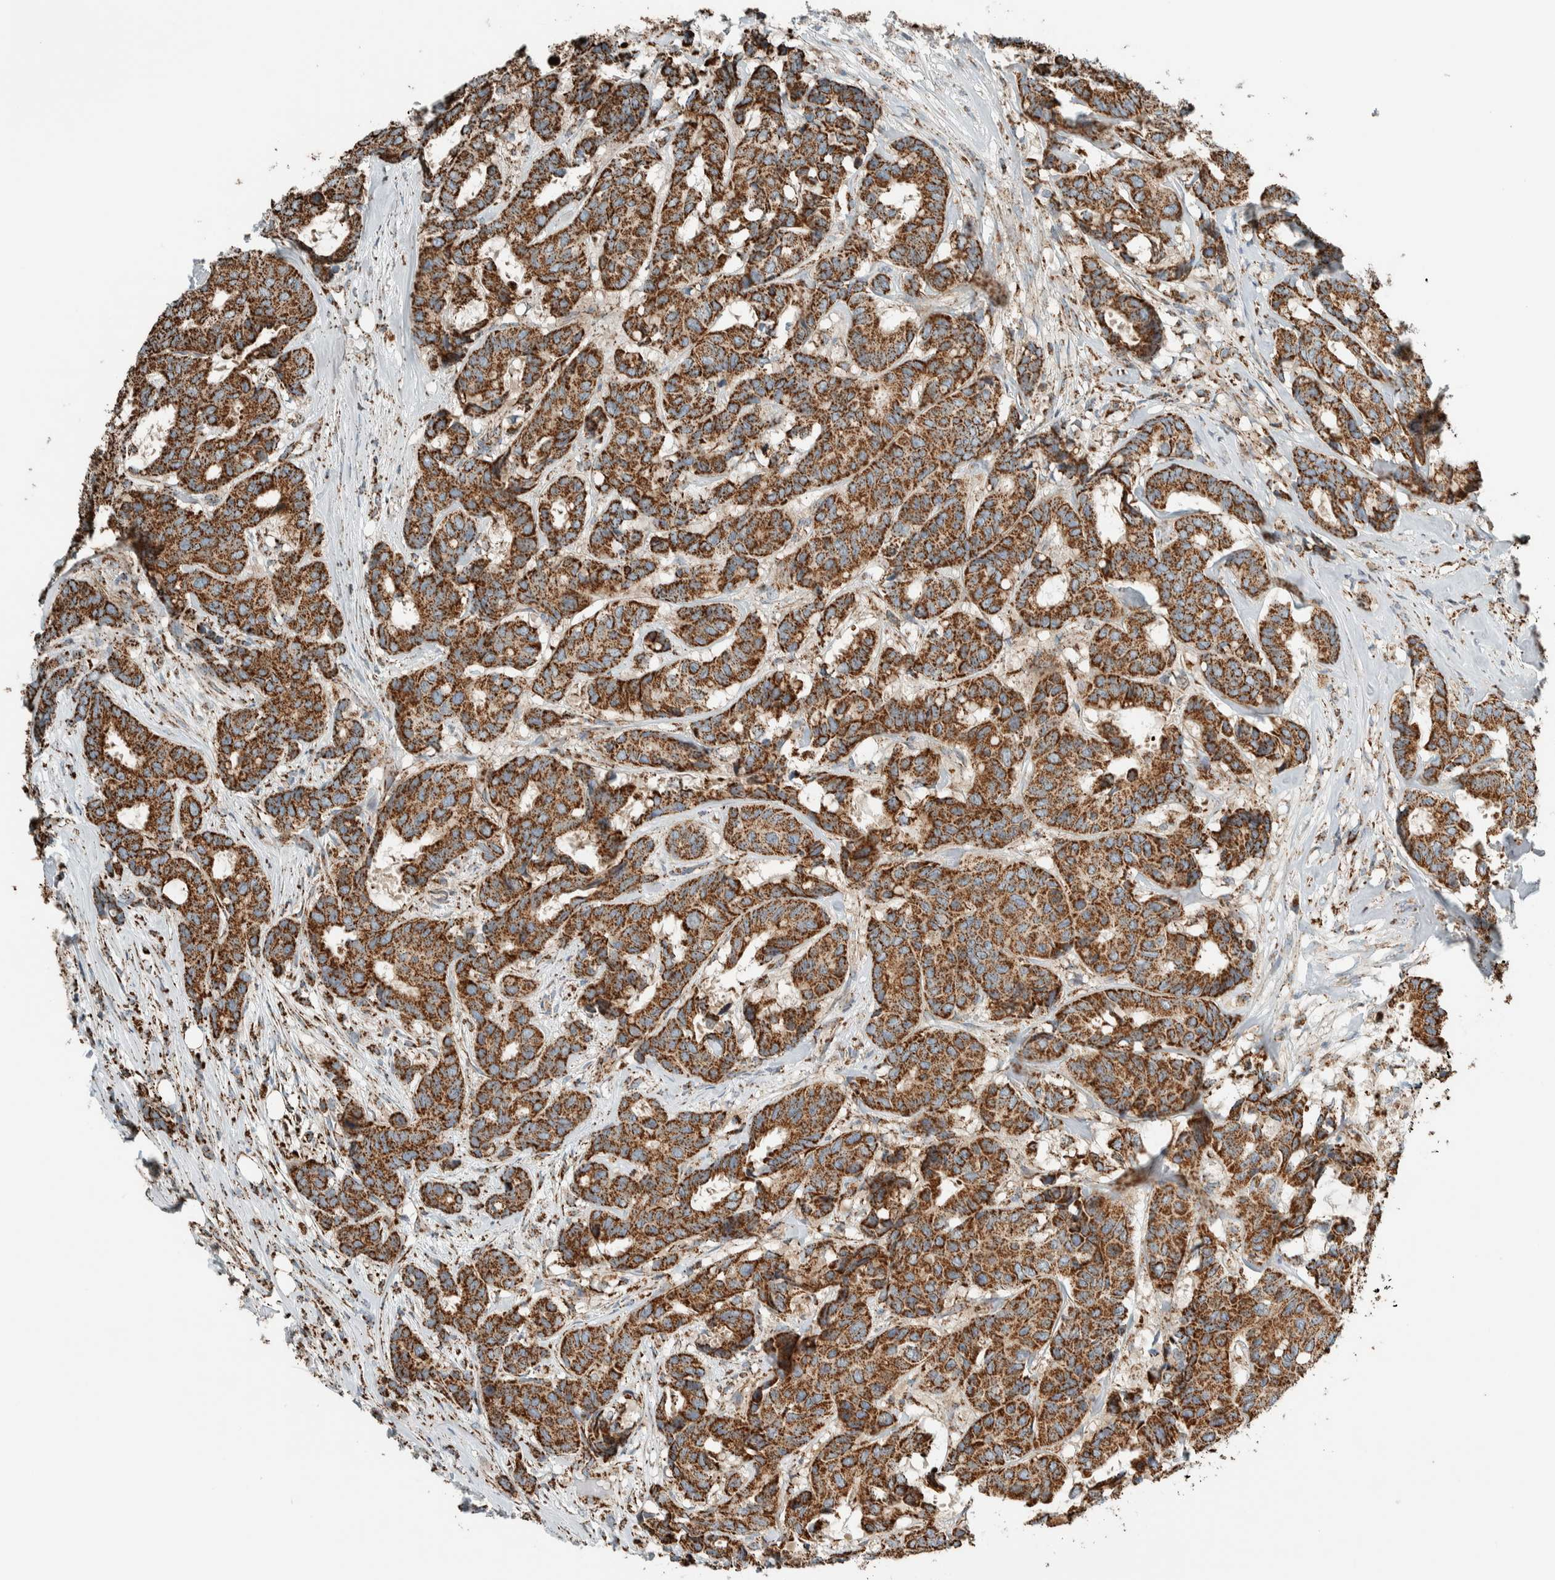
{"staining": {"intensity": "strong", "quantity": ">75%", "location": "cytoplasmic/membranous"}, "tissue": "breast cancer", "cell_type": "Tumor cells", "image_type": "cancer", "snomed": [{"axis": "morphology", "description": "Duct carcinoma"}, {"axis": "topography", "description": "Breast"}], "caption": "DAB (3,3'-diaminobenzidine) immunohistochemical staining of human breast infiltrating ductal carcinoma displays strong cytoplasmic/membranous protein expression in approximately >75% of tumor cells.", "gene": "ZNF454", "patient": {"sex": "female", "age": 87}}